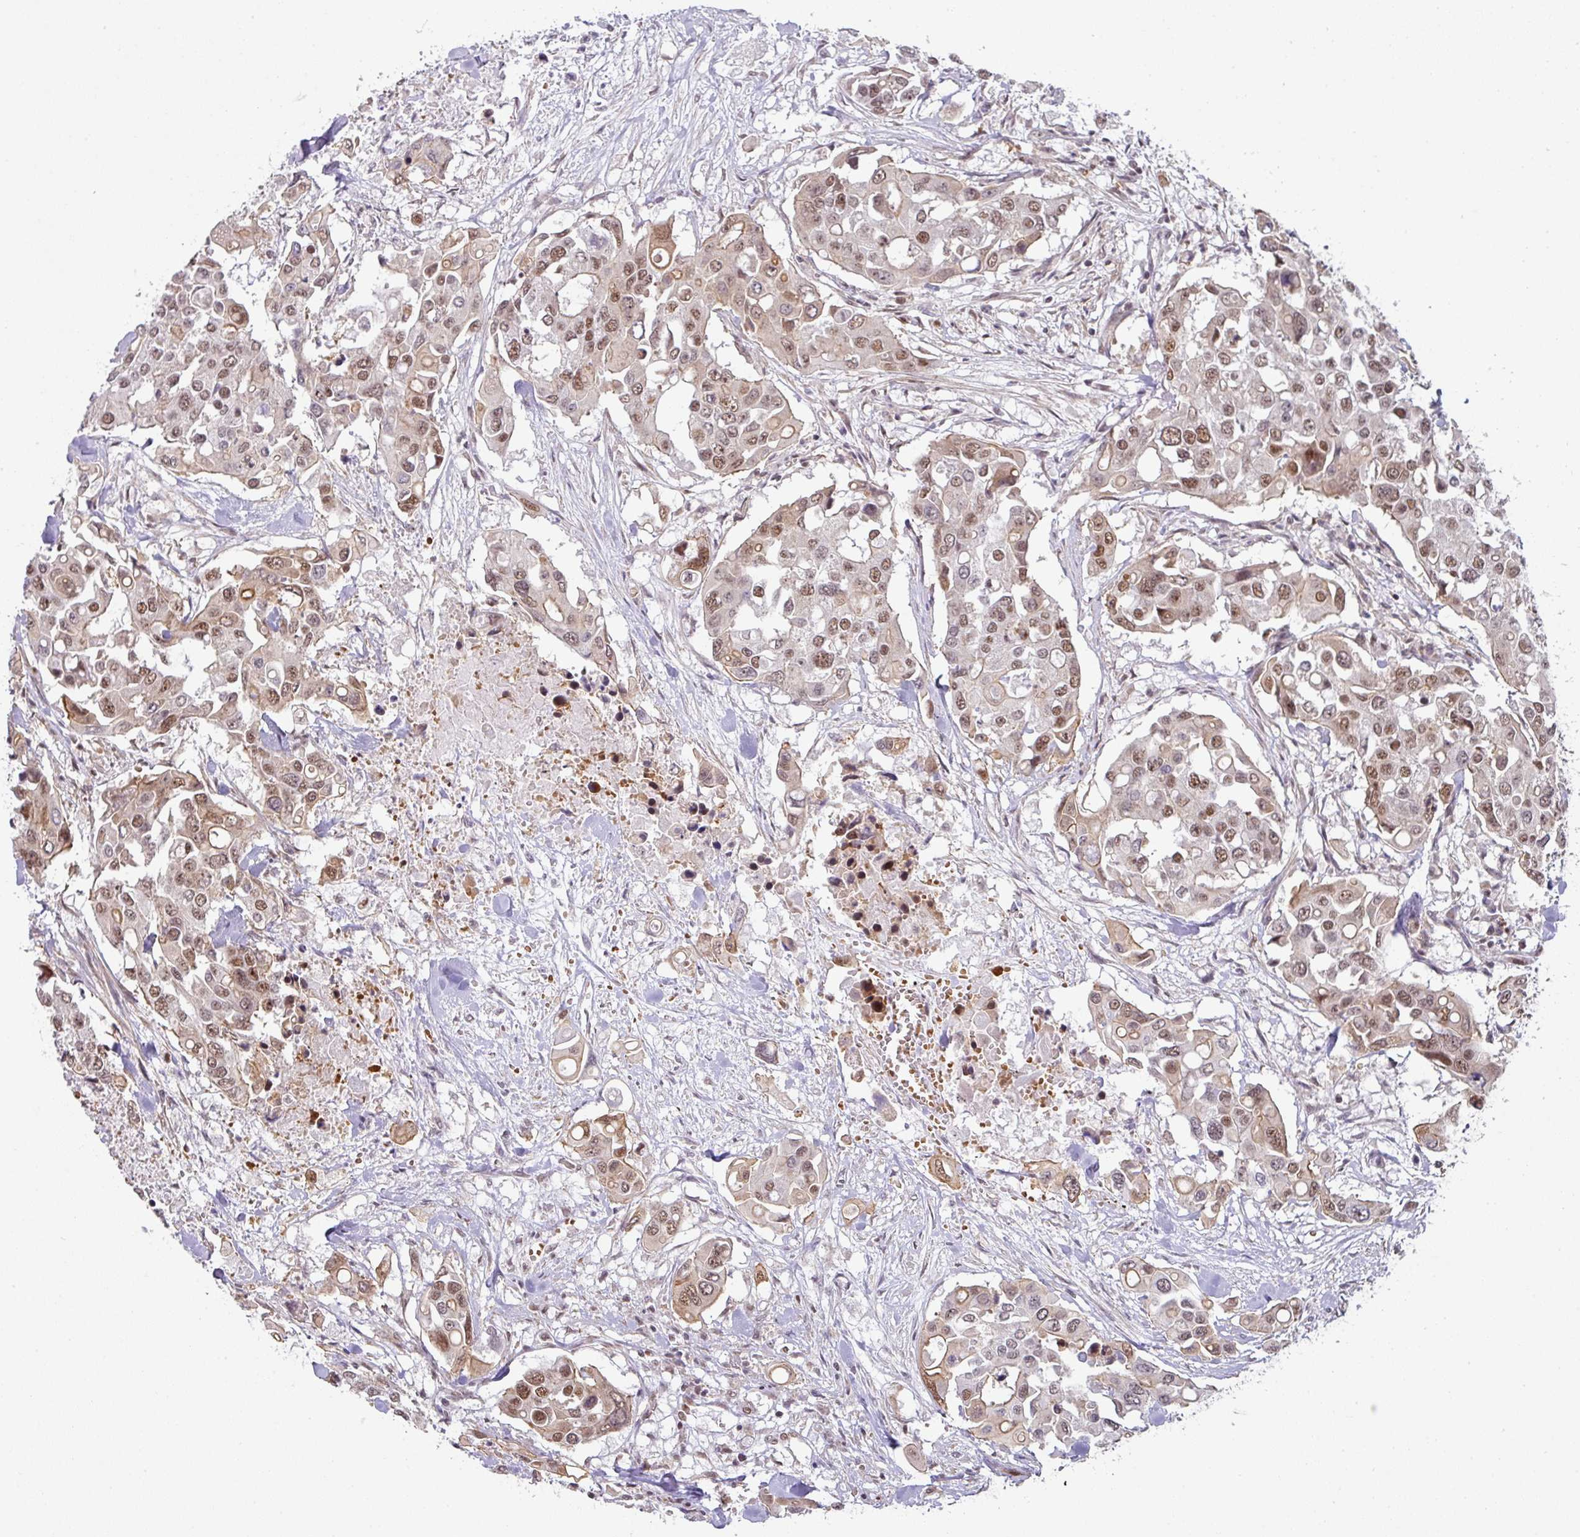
{"staining": {"intensity": "moderate", "quantity": "25%-75%", "location": "nuclear"}, "tissue": "colorectal cancer", "cell_type": "Tumor cells", "image_type": "cancer", "snomed": [{"axis": "morphology", "description": "Adenocarcinoma, NOS"}, {"axis": "topography", "description": "Colon"}], "caption": "Protein expression analysis of colorectal cancer reveals moderate nuclear expression in approximately 25%-75% of tumor cells.", "gene": "NCOA5", "patient": {"sex": "male", "age": 77}}